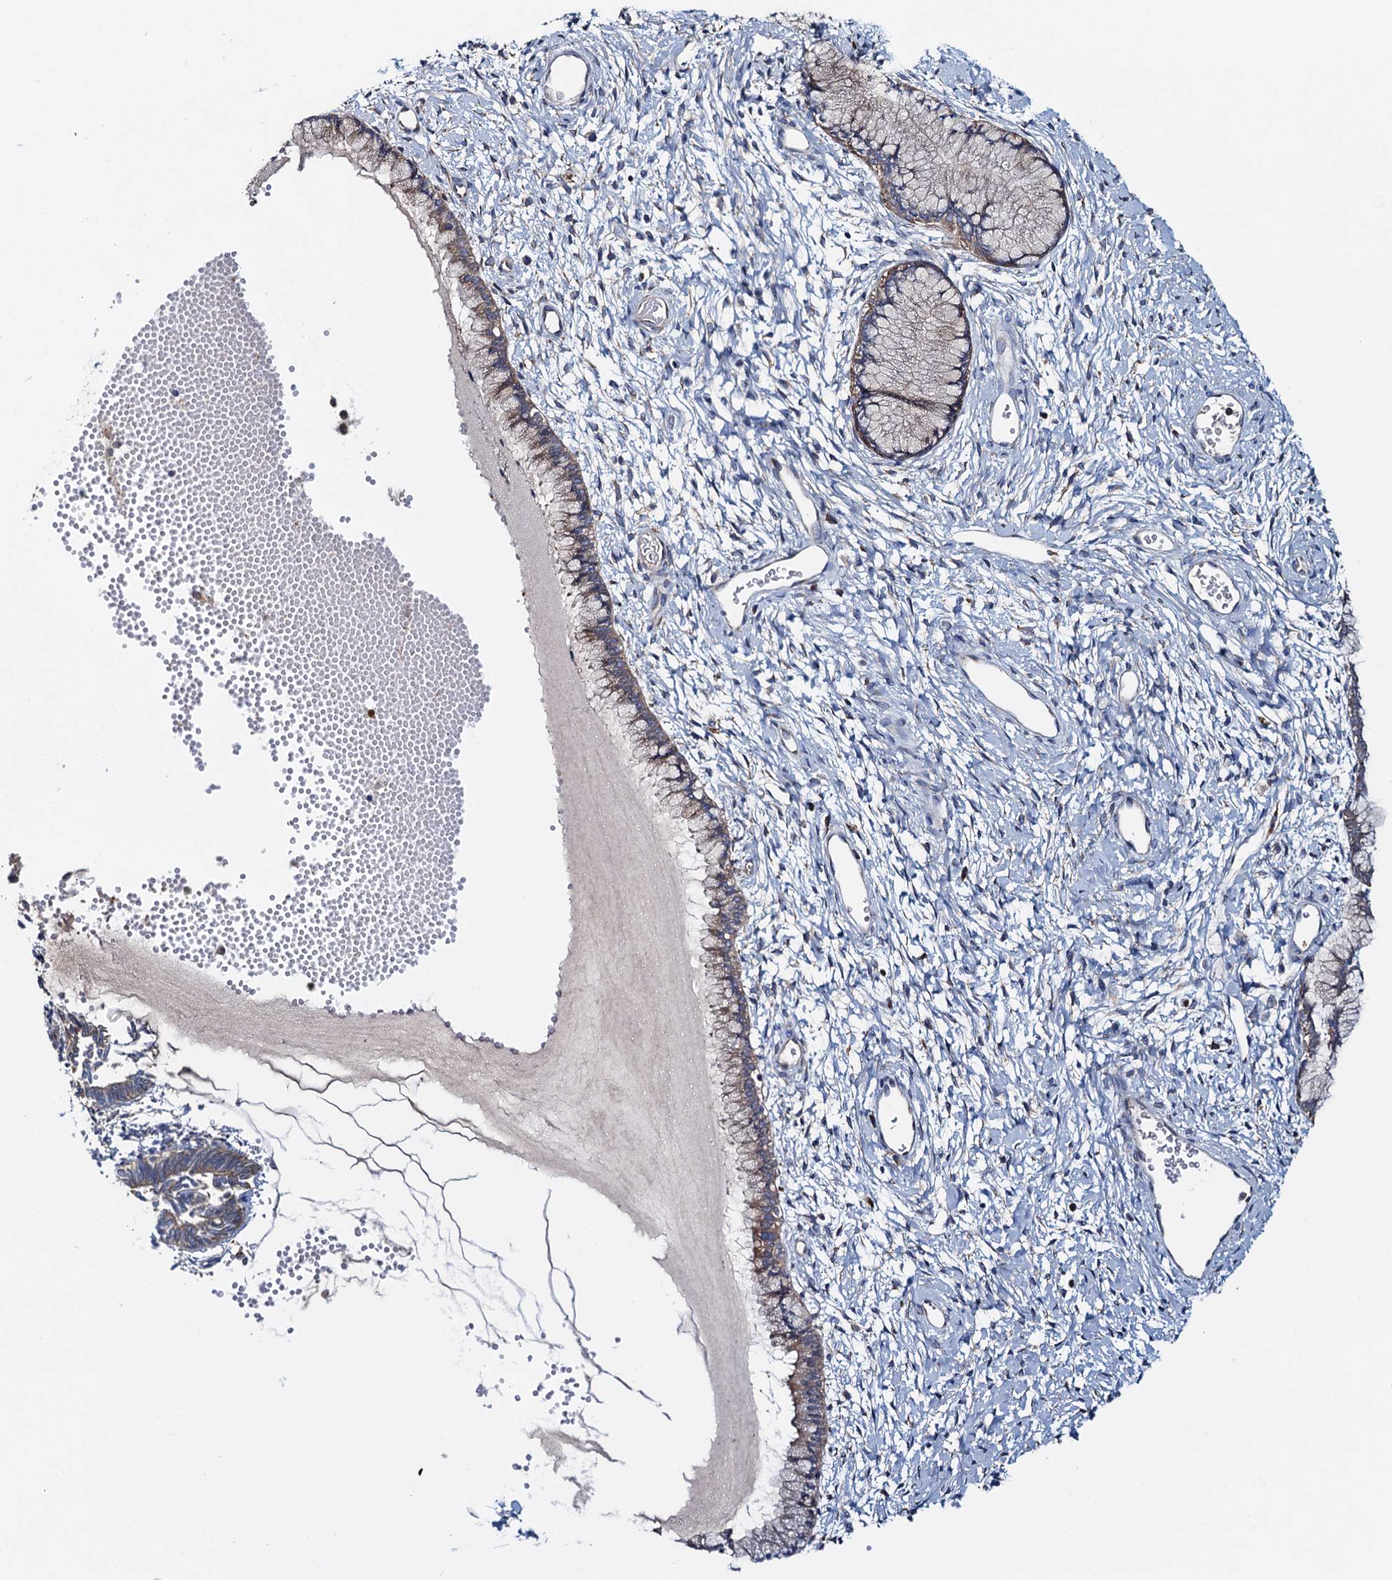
{"staining": {"intensity": "weak", "quantity": "25%-75%", "location": "cytoplasmic/membranous"}, "tissue": "cervix", "cell_type": "Glandular cells", "image_type": "normal", "snomed": [{"axis": "morphology", "description": "Normal tissue, NOS"}, {"axis": "topography", "description": "Cervix"}], "caption": "Immunohistochemistry (IHC) staining of normal cervix, which reveals low levels of weak cytoplasmic/membranous positivity in approximately 25%-75% of glandular cells indicating weak cytoplasmic/membranous protein staining. The staining was performed using DAB (brown) for protein detection and nuclei were counterstained in hematoxylin (blue).", "gene": "ADCY9", "patient": {"sex": "female", "age": 42}}